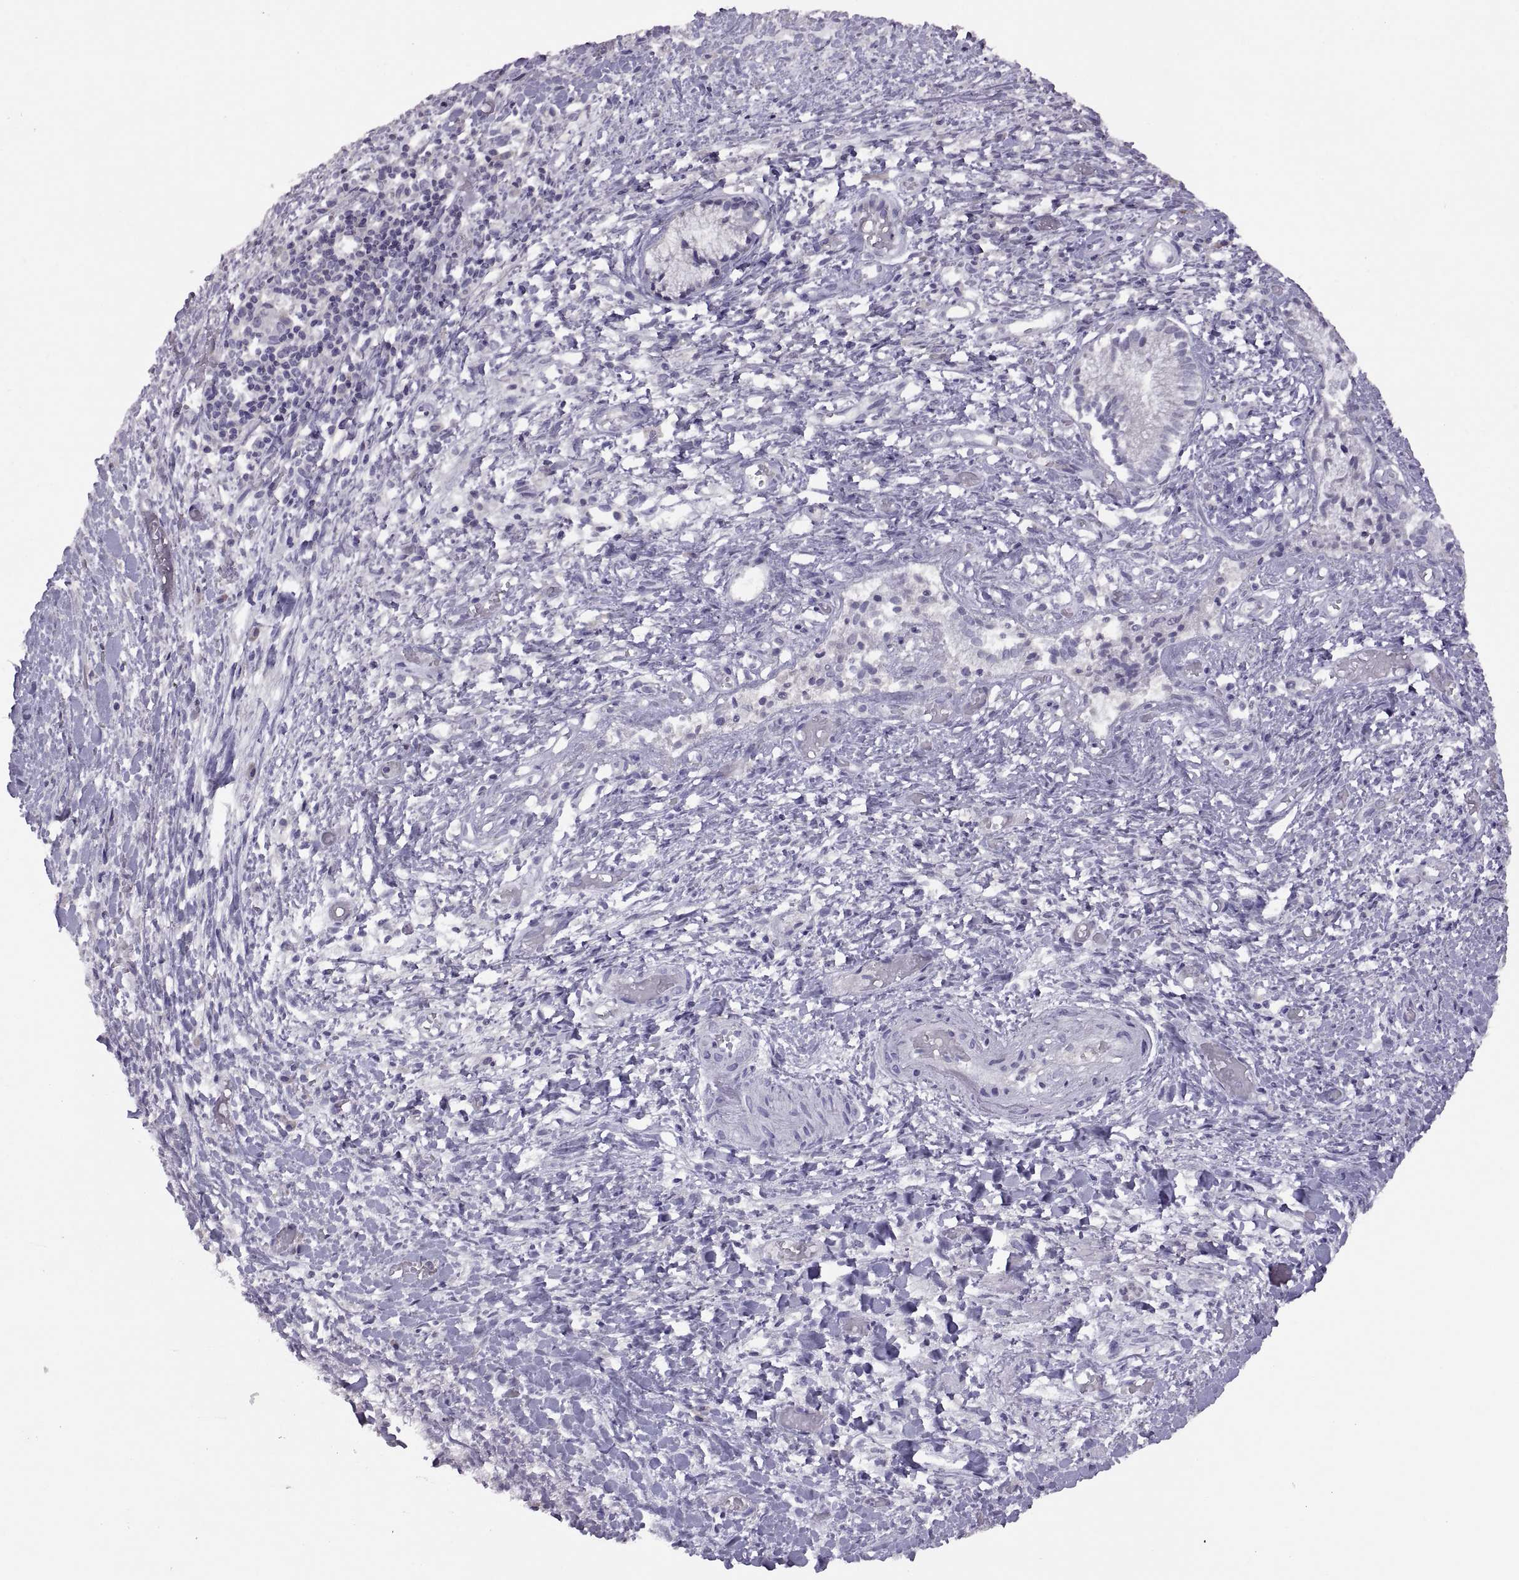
{"staining": {"intensity": "negative", "quantity": "none", "location": "none"}, "tissue": "liver cancer", "cell_type": "Tumor cells", "image_type": "cancer", "snomed": [{"axis": "morphology", "description": "Cholangiocarcinoma"}, {"axis": "topography", "description": "Liver"}], "caption": "Immunohistochemistry (IHC) of liver cancer (cholangiocarcinoma) exhibits no positivity in tumor cells.", "gene": "TBX19", "patient": {"sex": "female", "age": 52}}